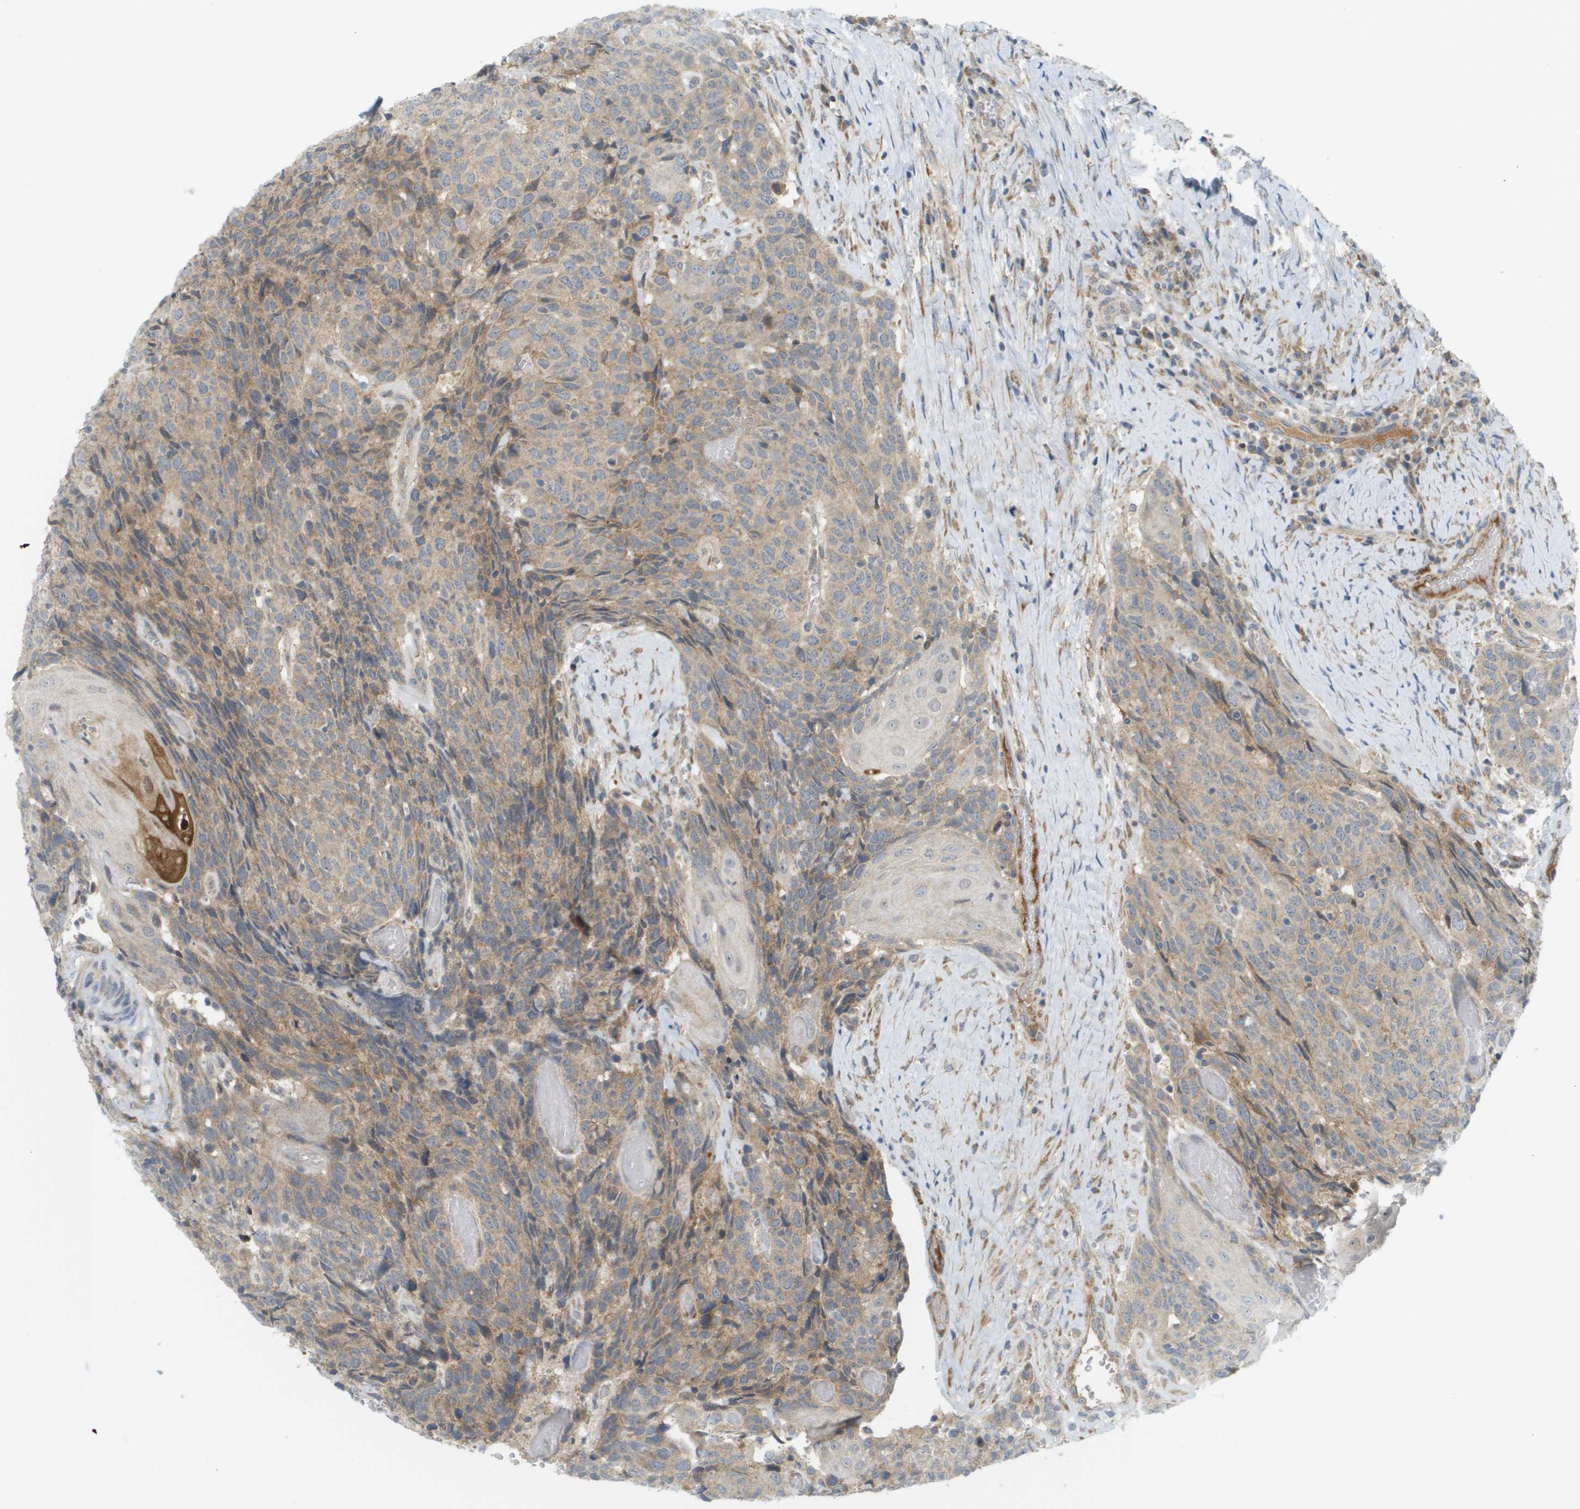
{"staining": {"intensity": "weak", "quantity": ">75%", "location": "cytoplasmic/membranous"}, "tissue": "head and neck cancer", "cell_type": "Tumor cells", "image_type": "cancer", "snomed": [{"axis": "morphology", "description": "Squamous cell carcinoma, NOS"}, {"axis": "topography", "description": "Head-Neck"}], "caption": "The photomicrograph reveals immunohistochemical staining of squamous cell carcinoma (head and neck). There is weak cytoplasmic/membranous positivity is present in approximately >75% of tumor cells.", "gene": "PROC", "patient": {"sex": "male", "age": 66}}